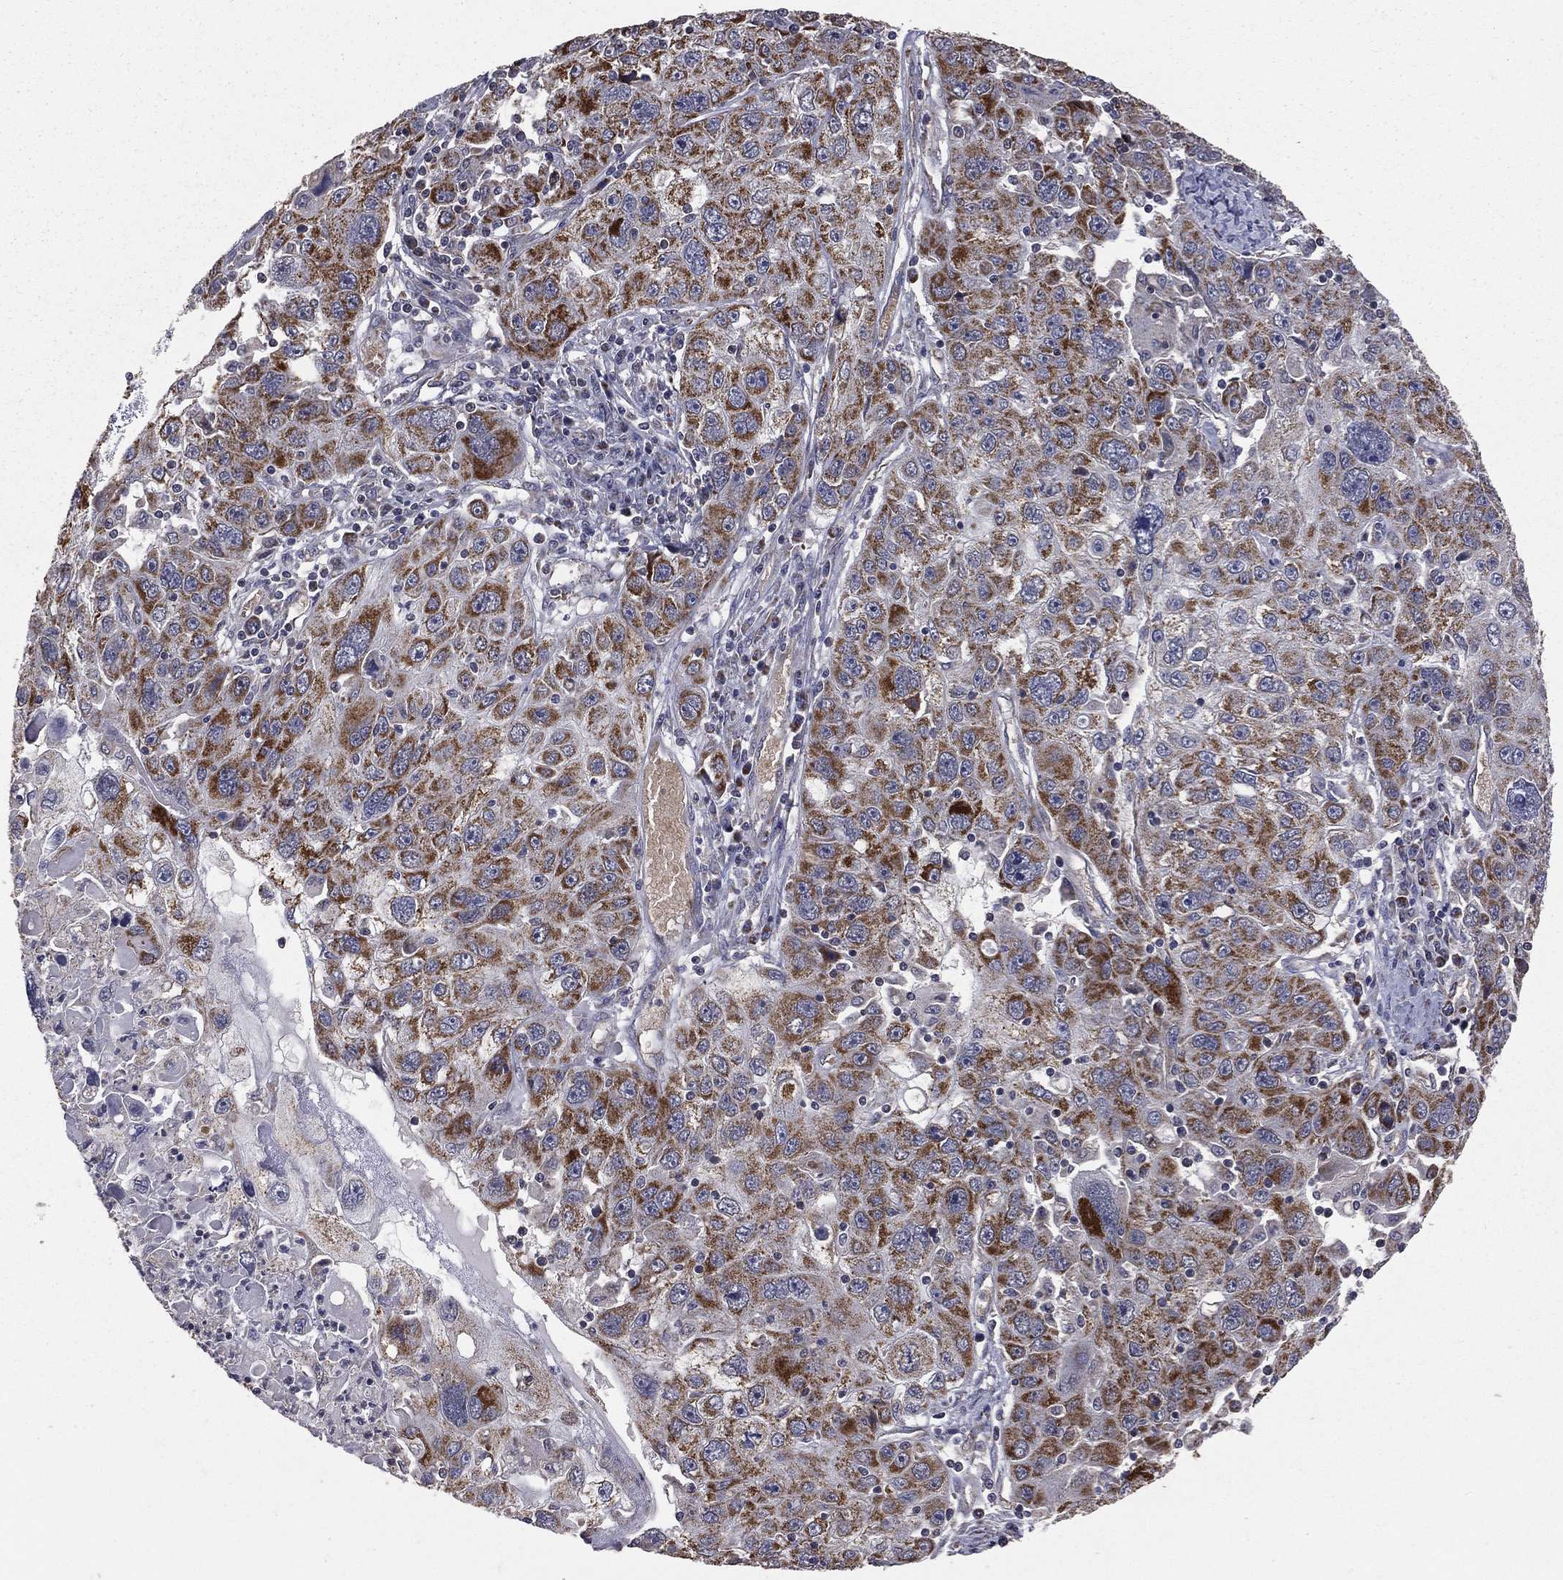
{"staining": {"intensity": "strong", "quantity": "25%-75%", "location": "cytoplasmic/membranous"}, "tissue": "stomach cancer", "cell_type": "Tumor cells", "image_type": "cancer", "snomed": [{"axis": "morphology", "description": "Adenocarcinoma, NOS"}, {"axis": "topography", "description": "Stomach"}], "caption": "Protein staining by immunohistochemistry (IHC) exhibits strong cytoplasmic/membranous expression in about 25%-75% of tumor cells in stomach adenocarcinoma.", "gene": "MRPL46", "patient": {"sex": "male", "age": 56}}